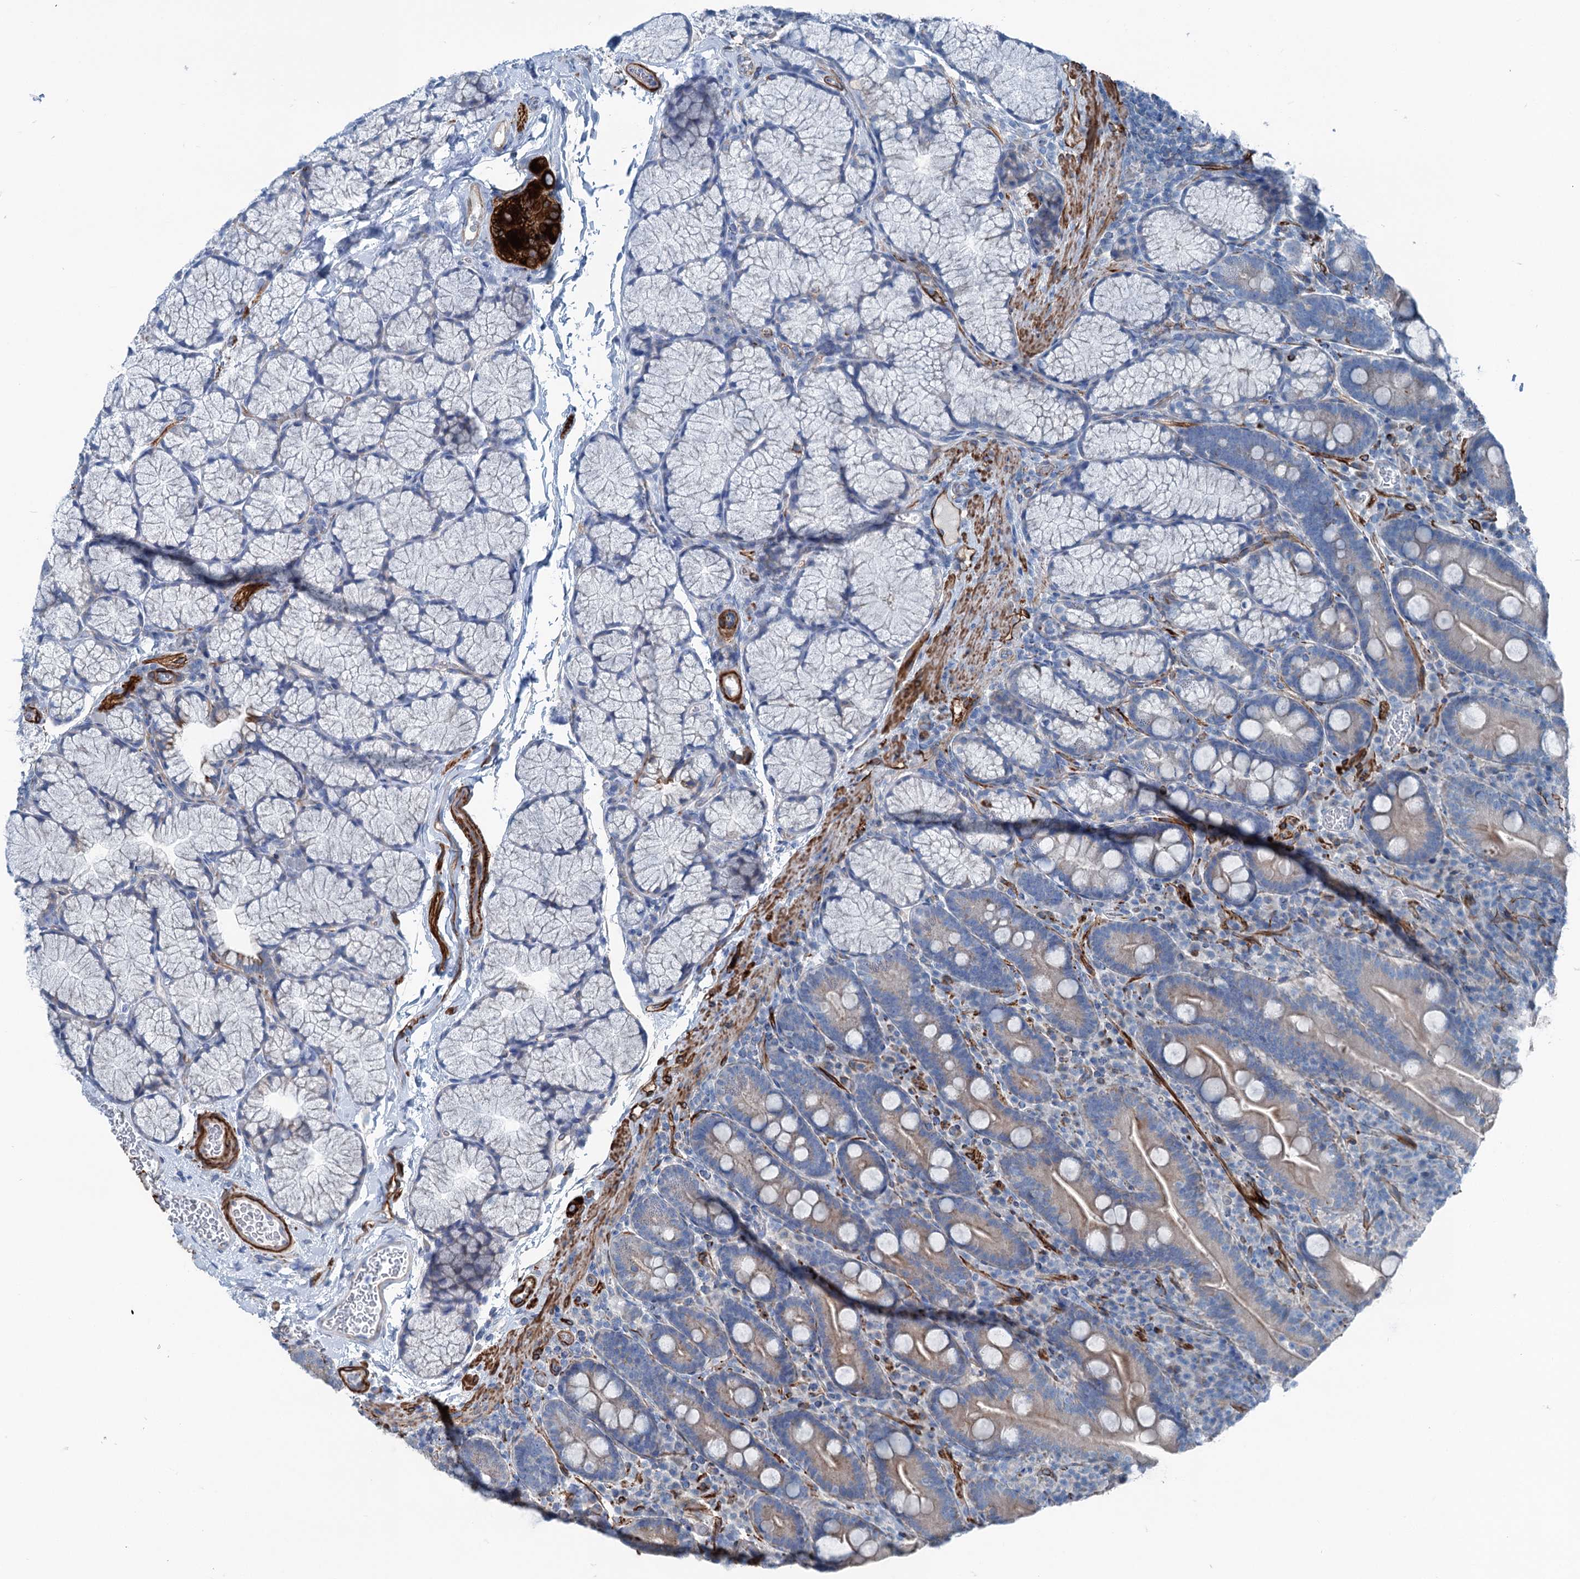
{"staining": {"intensity": "weak", "quantity": "<25%", "location": "cytoplasmic/membranous"}, "tissue": "duodenum", "cell_type": "Glandular cells", "image_type": "normal", "snomed": [{"axis": "morphology", "description": "Normal tissue, NOS"}, {"axis": "topography", "description": "Duodenum"}], "caption": "The micrograph reveals no staining of glandular cells in normal duodenum. (Immunohistochemistry (ihc), brightfield microscopy, high magnification).", "gene": "CALCOCO1", "patient": {"sex": "male", "age": 35}}